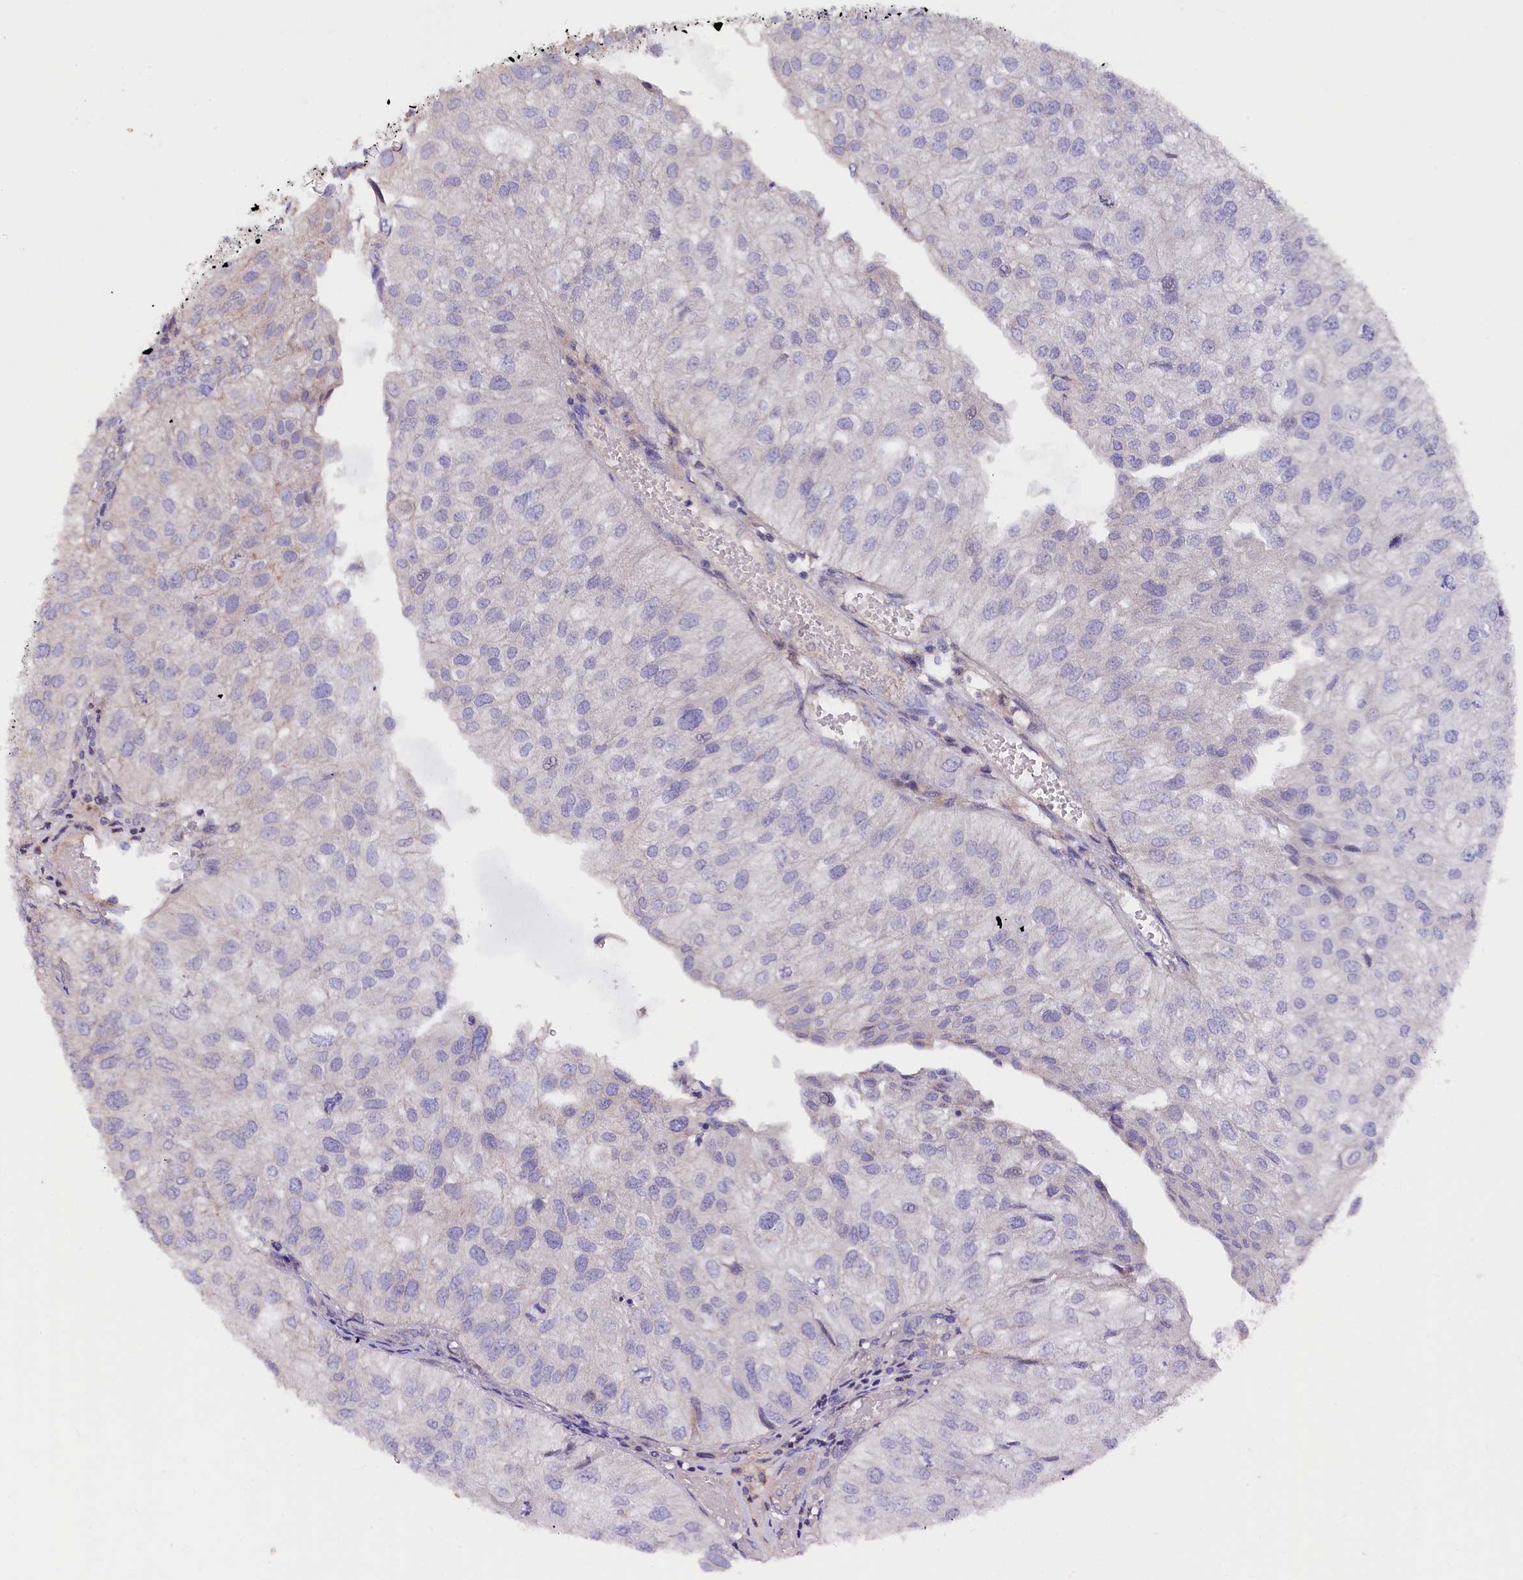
{"staining": {"intensity": "negative", "quantity": "none", "location": "none"}, "tissue": "urothelial cancer", "cell_type": "Tumor cells", "image_type": "cancer", "snomed": [{"axis": "morphology", "description": "Urothelial carcinoma, Low grade"}, {"axis": "topography", "description": "Urinary bladder"}], "caption": "Urothelial cancer stained for a protein using IHC reveals no positivity tumor cells.", "gene": "RPUSD3", "patient": {"sex": "female", "age": 89}}